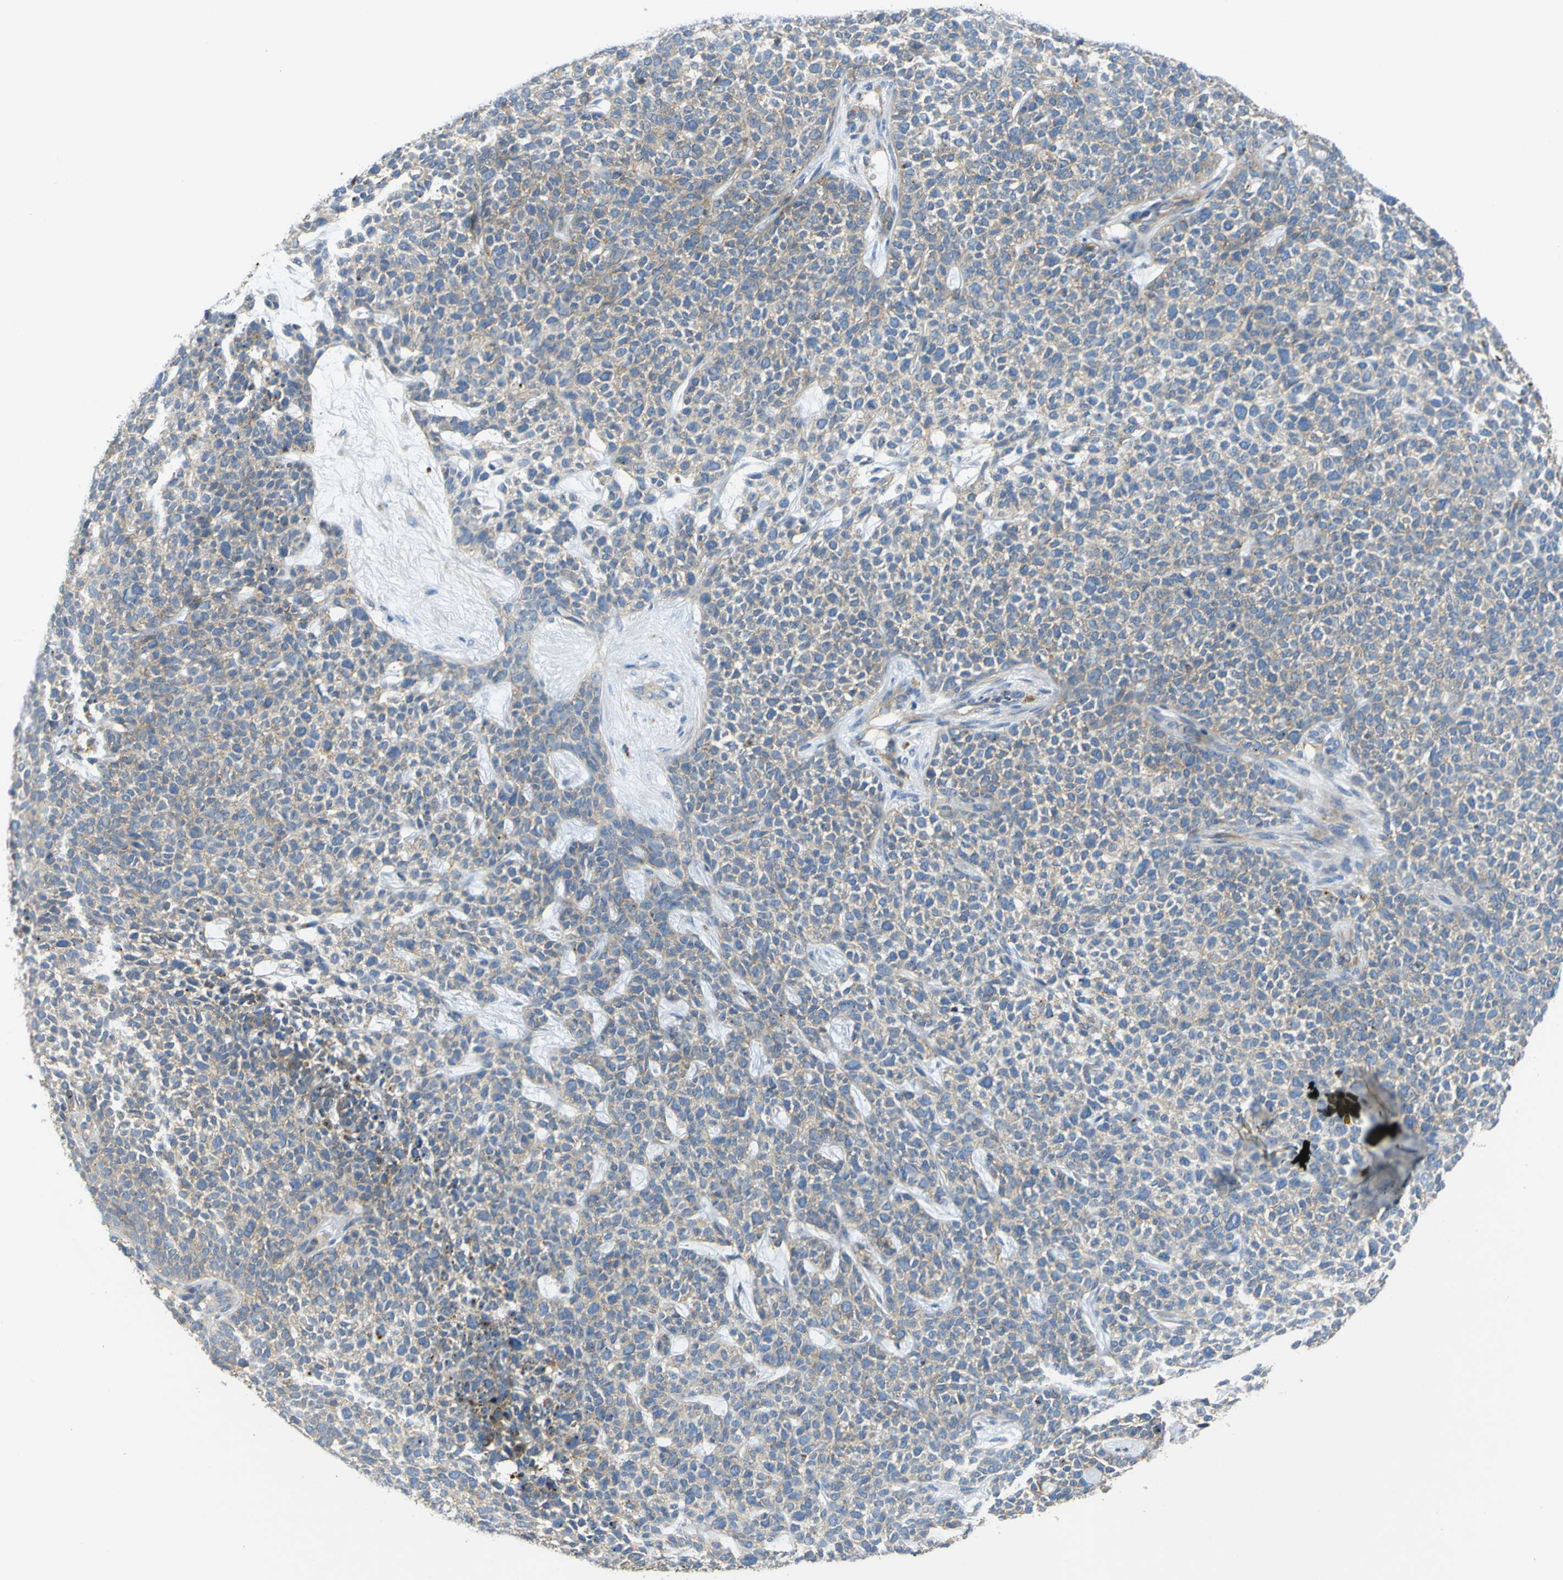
{"staining": {"intensity": "weak", "quantity": "25%-75%", "location": "cytoplasmic/membranous"}, "tissue": "skin cancer", "cell_type": "Tumor cells", "image_type": "cancer", "snomed": [{"axis": "morphology", "description": "Basal cell carcinoma"}, {"axis": "topography", "description": "Skin"}], "caption": "Skin cancer stained with DAB (3,3'-diaminobenzidine) immunohistochemistry shows low levels of weak cytoplasmic/membranous staining in about 25%-75% of tumor cells.", "gene": "SYPL1", "patient": {"sex": "female", "age": 84}}